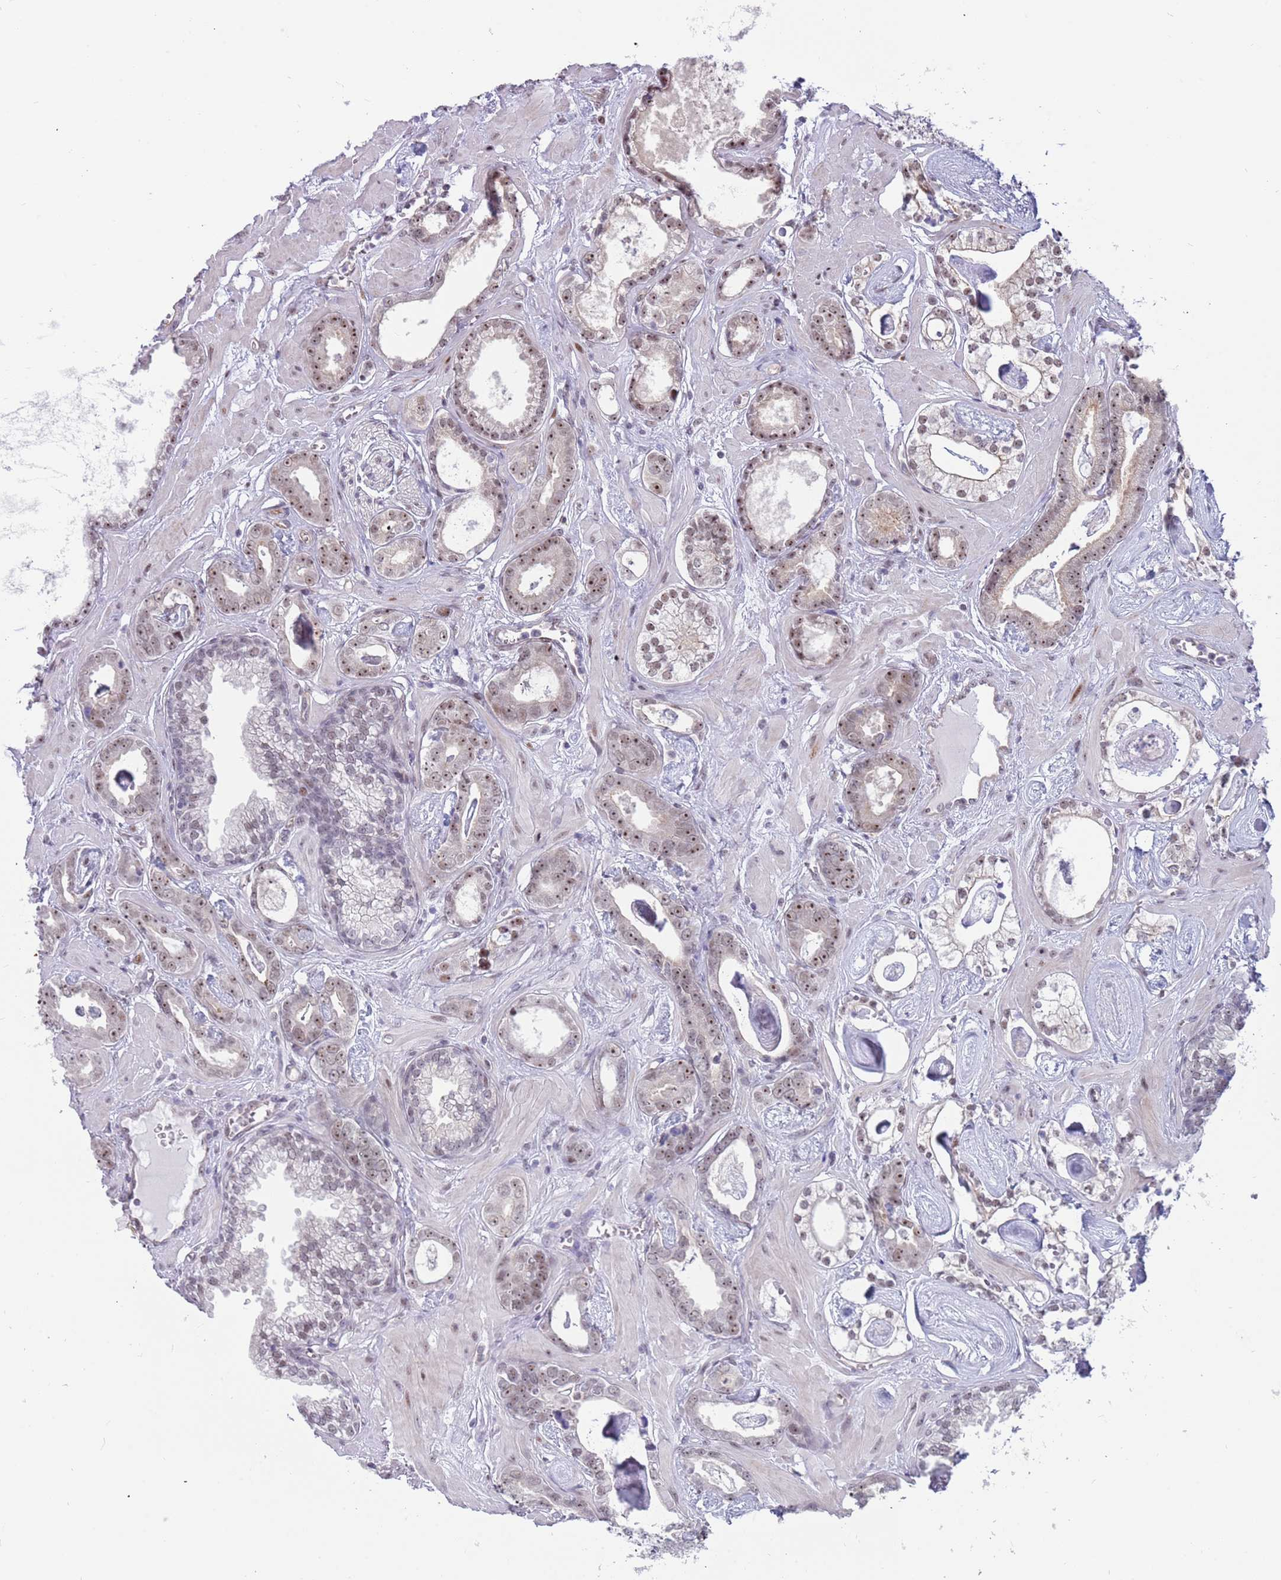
{"staining": {"intensity": "strong", "quantity": ">75%", "location": "nuclear"}, "tissue": "prostate cancer", "cell_type": "Tumor cells", "image_type": "cancer", "snomed": [{"axis": "morphology", "description": "Adenocarcinoma, Low grade"}, {"axis": "topography", "description": "Prostate"}], "caption": "Prostate adenocarcinoma (low-grade) tissue demonstrates strong nuclear expression in approximately >75% of tumor cells, visualized by immunohistochemistry.", "gene": "LRMDA", "patient": {"sex": "male", "age": 60}}